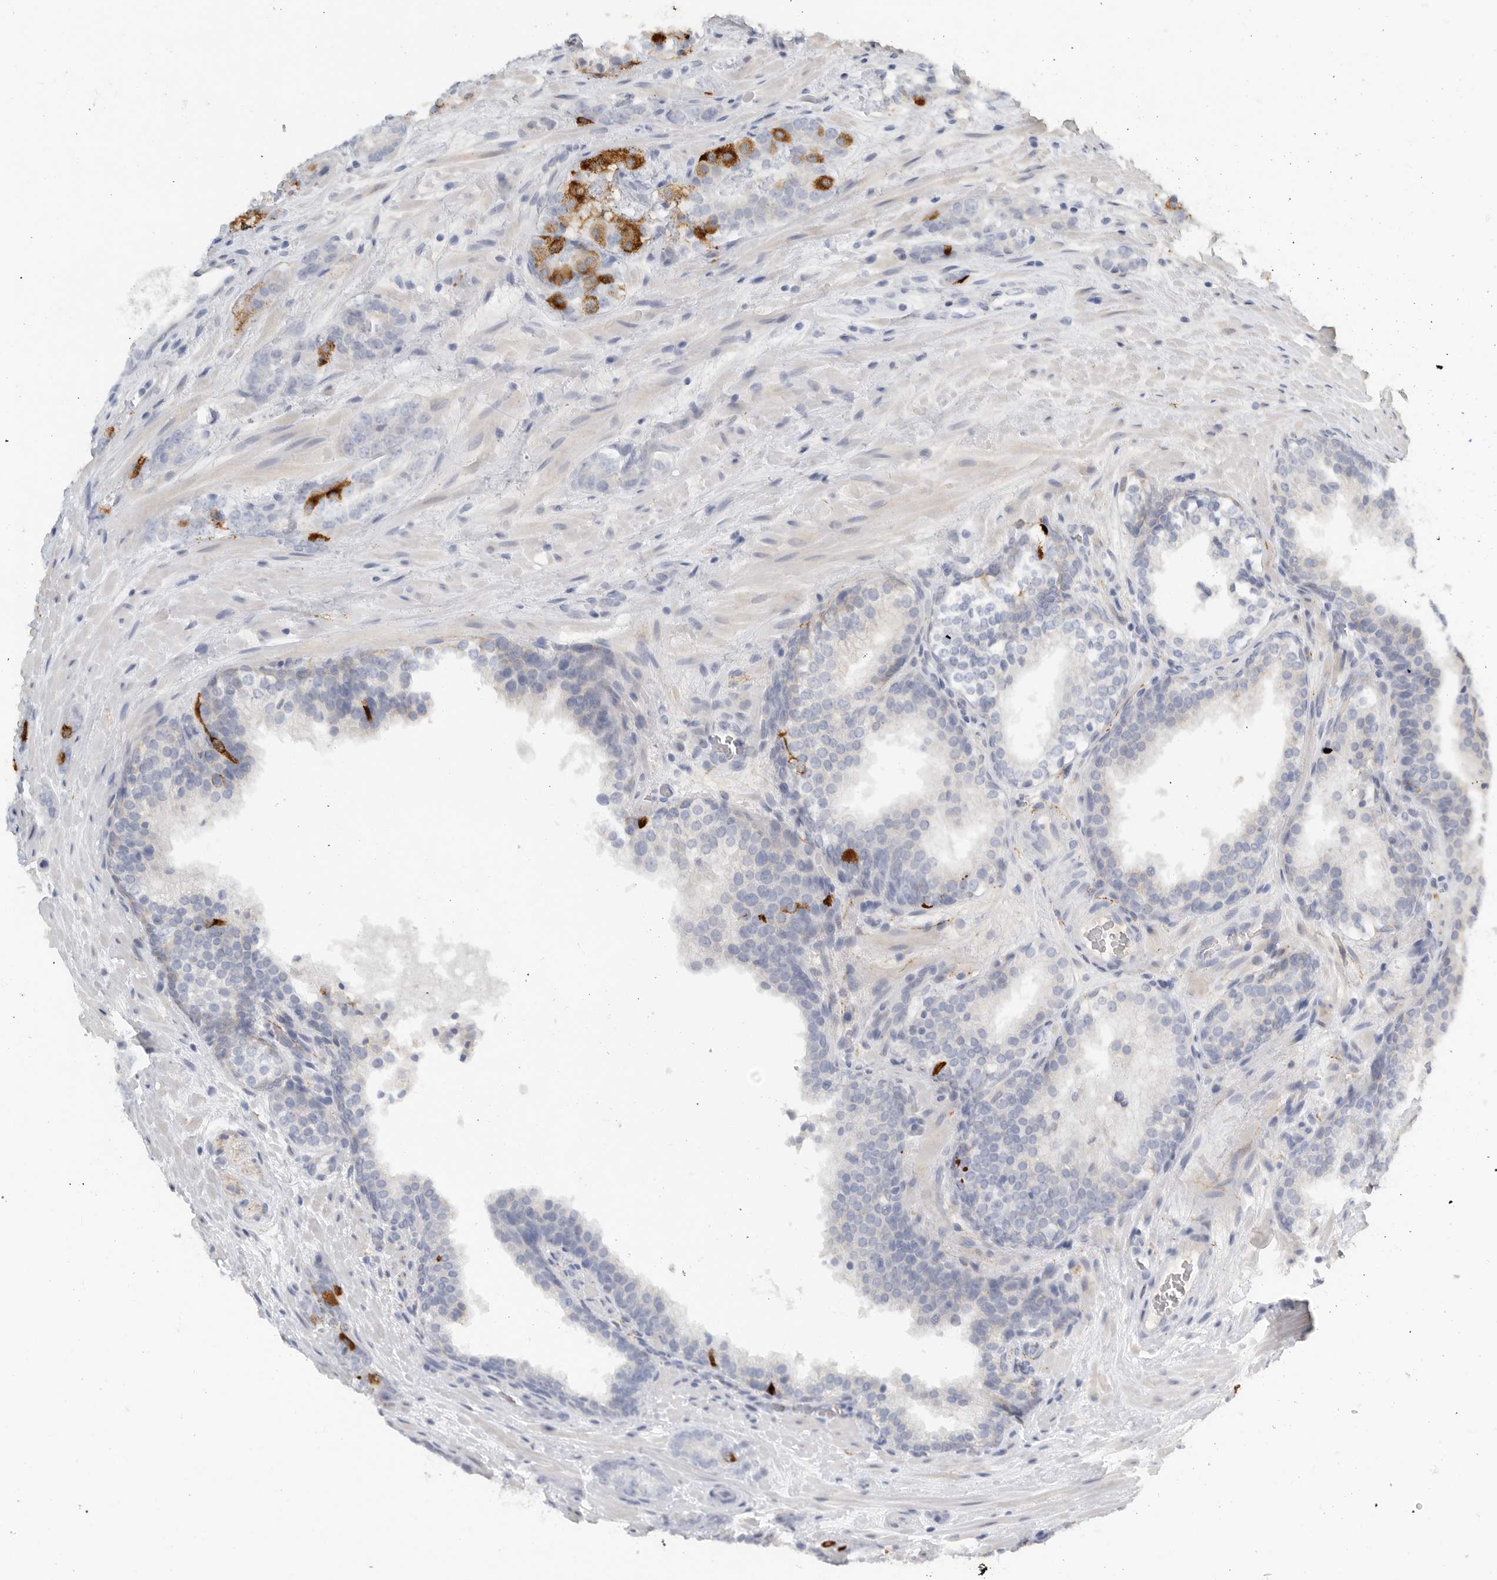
{"staining": {"intensity": "strong", "quantity": "<25%", "location": "cytoplasmic/membranous"}, "tissue": "prostate cancer", "cell_type": "Tumor cells", "image_type": "cancer", "snomed": [{"axis": "morphology", "description": "Adenocarcinoma, High grade"}, {"axis": "topography", "description": "Prostate"}], "caption": "The photomicrograph reveals immunohistochemical staining of prostate high-grade adenocarcinoma. There is strong cytoplasmic/membranous staining is appreciated in about <25% of tumor cells. The protein is stained brown, and the nuclei are stained in blue (DAB (3,3'-diaminobenzidine) IHC with brightfield microscopy, high magnification).", "gene": "PAM", "patient": {"sex": "male", "age": 56}}